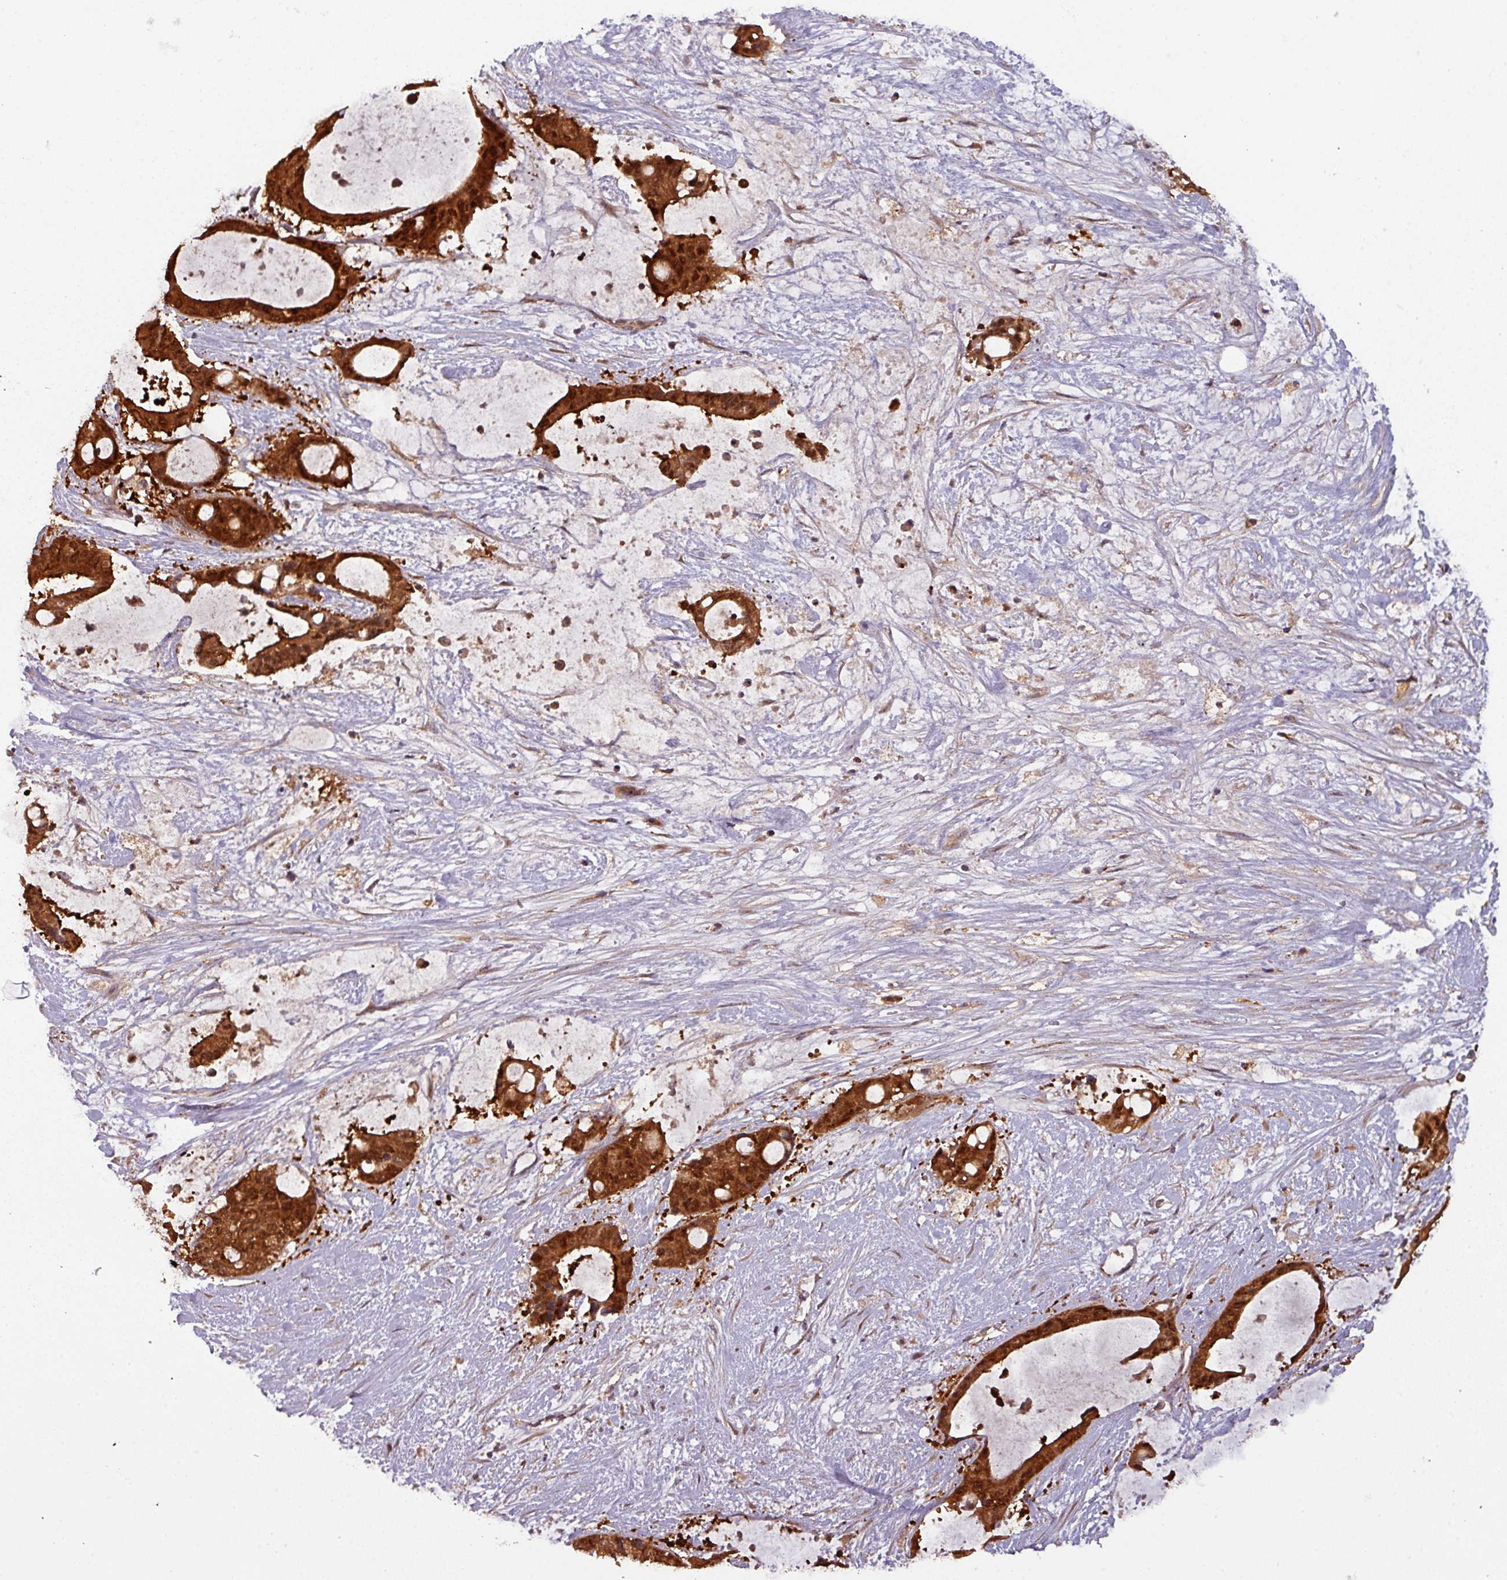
{"staining": {"intensity": "strong", "quantity": ">75%", "location": "cytoplasmic/membranous,nuclear"}, "tissue": "liver cancer", "cell_type": "Tumor cells", "image_type": "cancer", "snomed": [{"axis": "morphology", "description": "Normal tissue, NOS"}, {"axis": "morphology", "description": "Cholangiocarcinoma"}, {"axis": "topography", "description": "Liver"}, {"axis": "topography", "description": "Peripheral nerve tissue"}], "caption": "Liver cancer (cholangiocarcinoma) stained with IHC demonstrates strong cytoplasmic/membranous and nuclear expression in approximately >75% of tumor cells.", "gene": "GSKIP", "patient": {"sex": "female", "age": 73}}